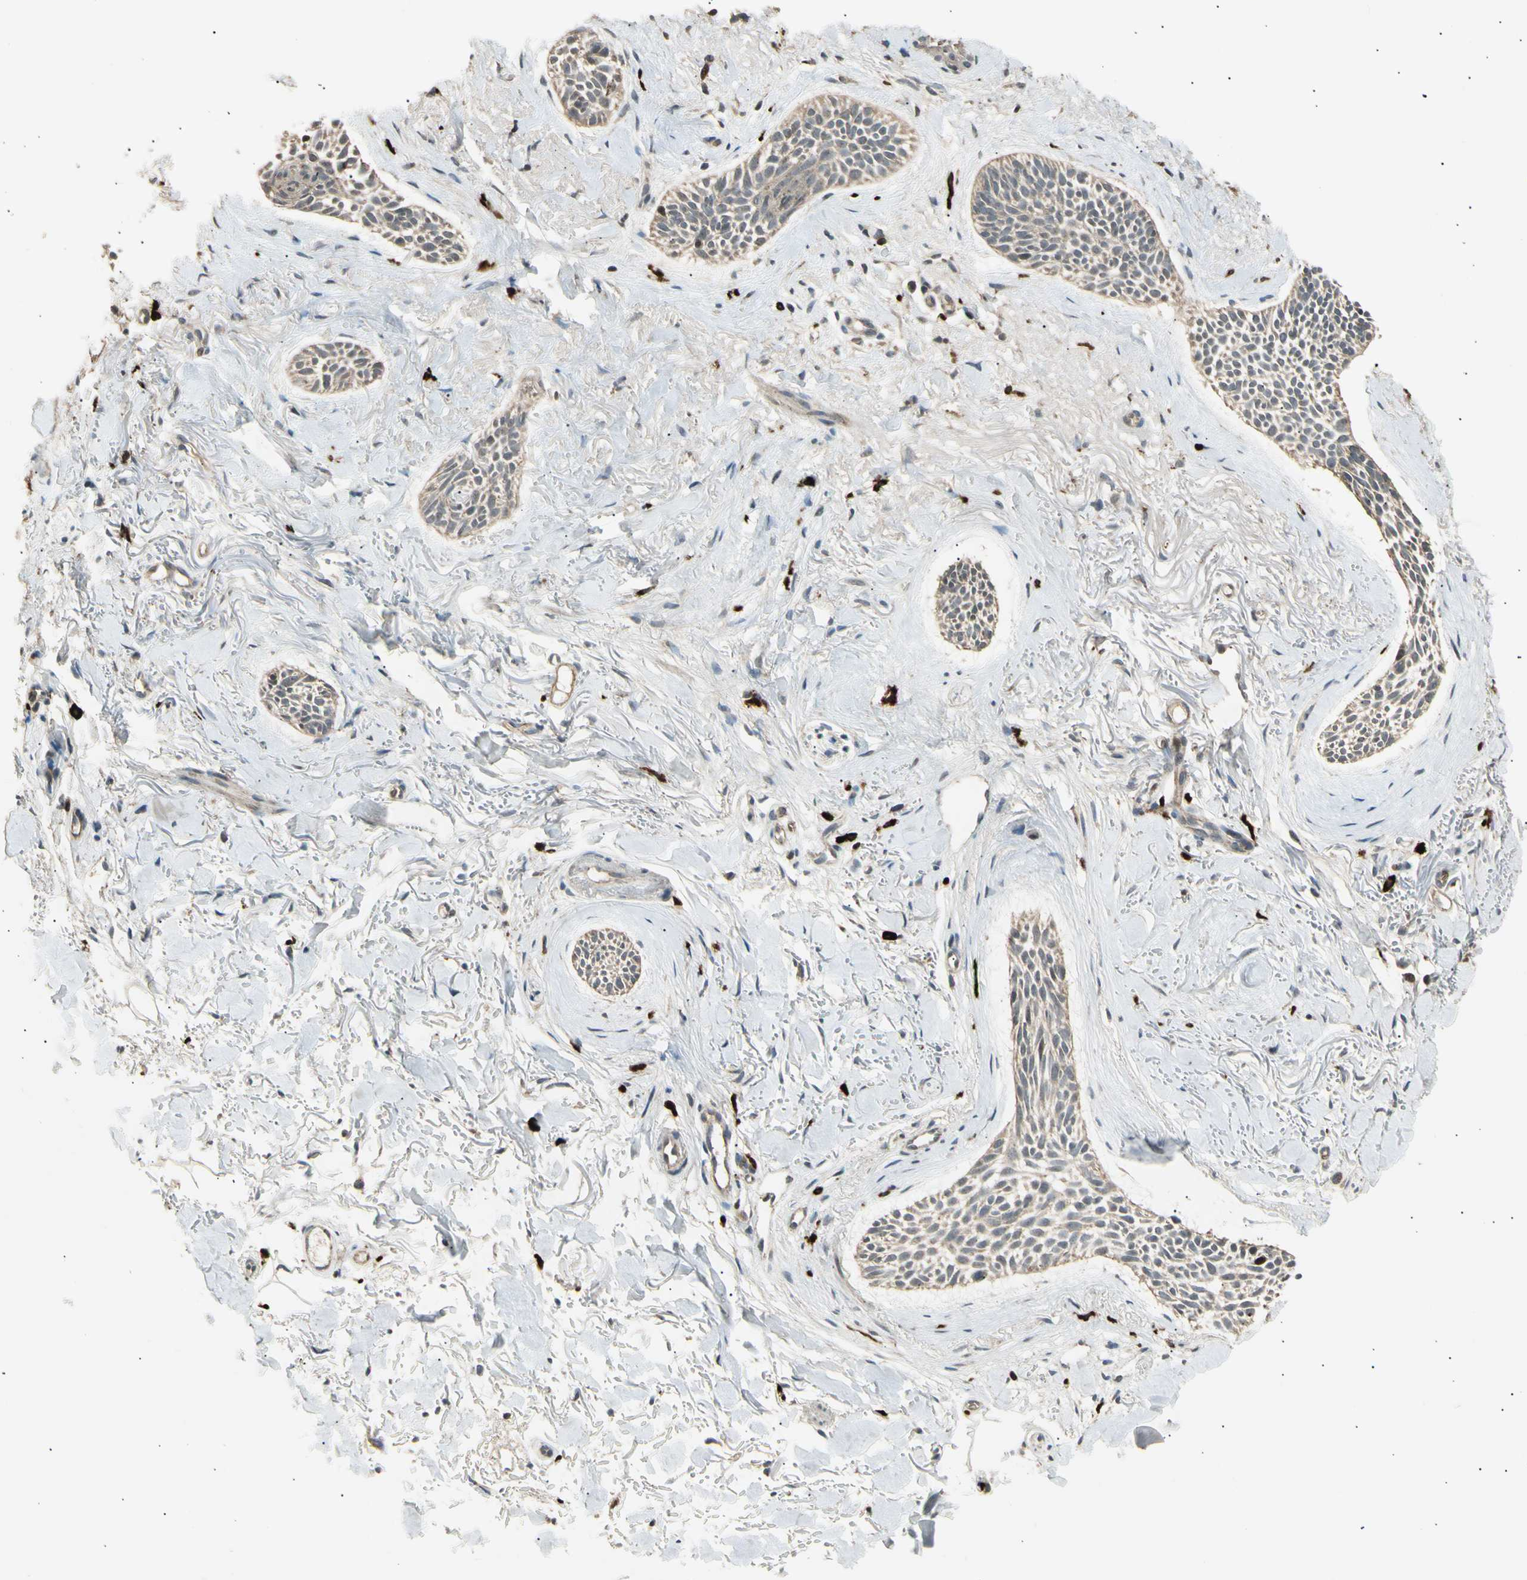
{"staining": {"intensity": "weak", "quantity": ">75%", "location": "cytoplasmic/membranous"}, "tissue": "skin cancer", "cell_type": "Tumor cells", "image_type": "cancer", "snomed": [{"axis": "morphology", "description": "Normal tissue, NOS"}, {"axis": "morphology", "description": "Basal cell carcinoma"}, {"axis": "topography", "description": "Skin"}], "caption": "The histopathology image demonstrates staining of skin basal cell carcinoma, revealing weak cytoplasmic/membranous protein staining (brown color) within tumor cells.", "gene": "NUAK2", "patient": {"sex": "female", "age": 84}}